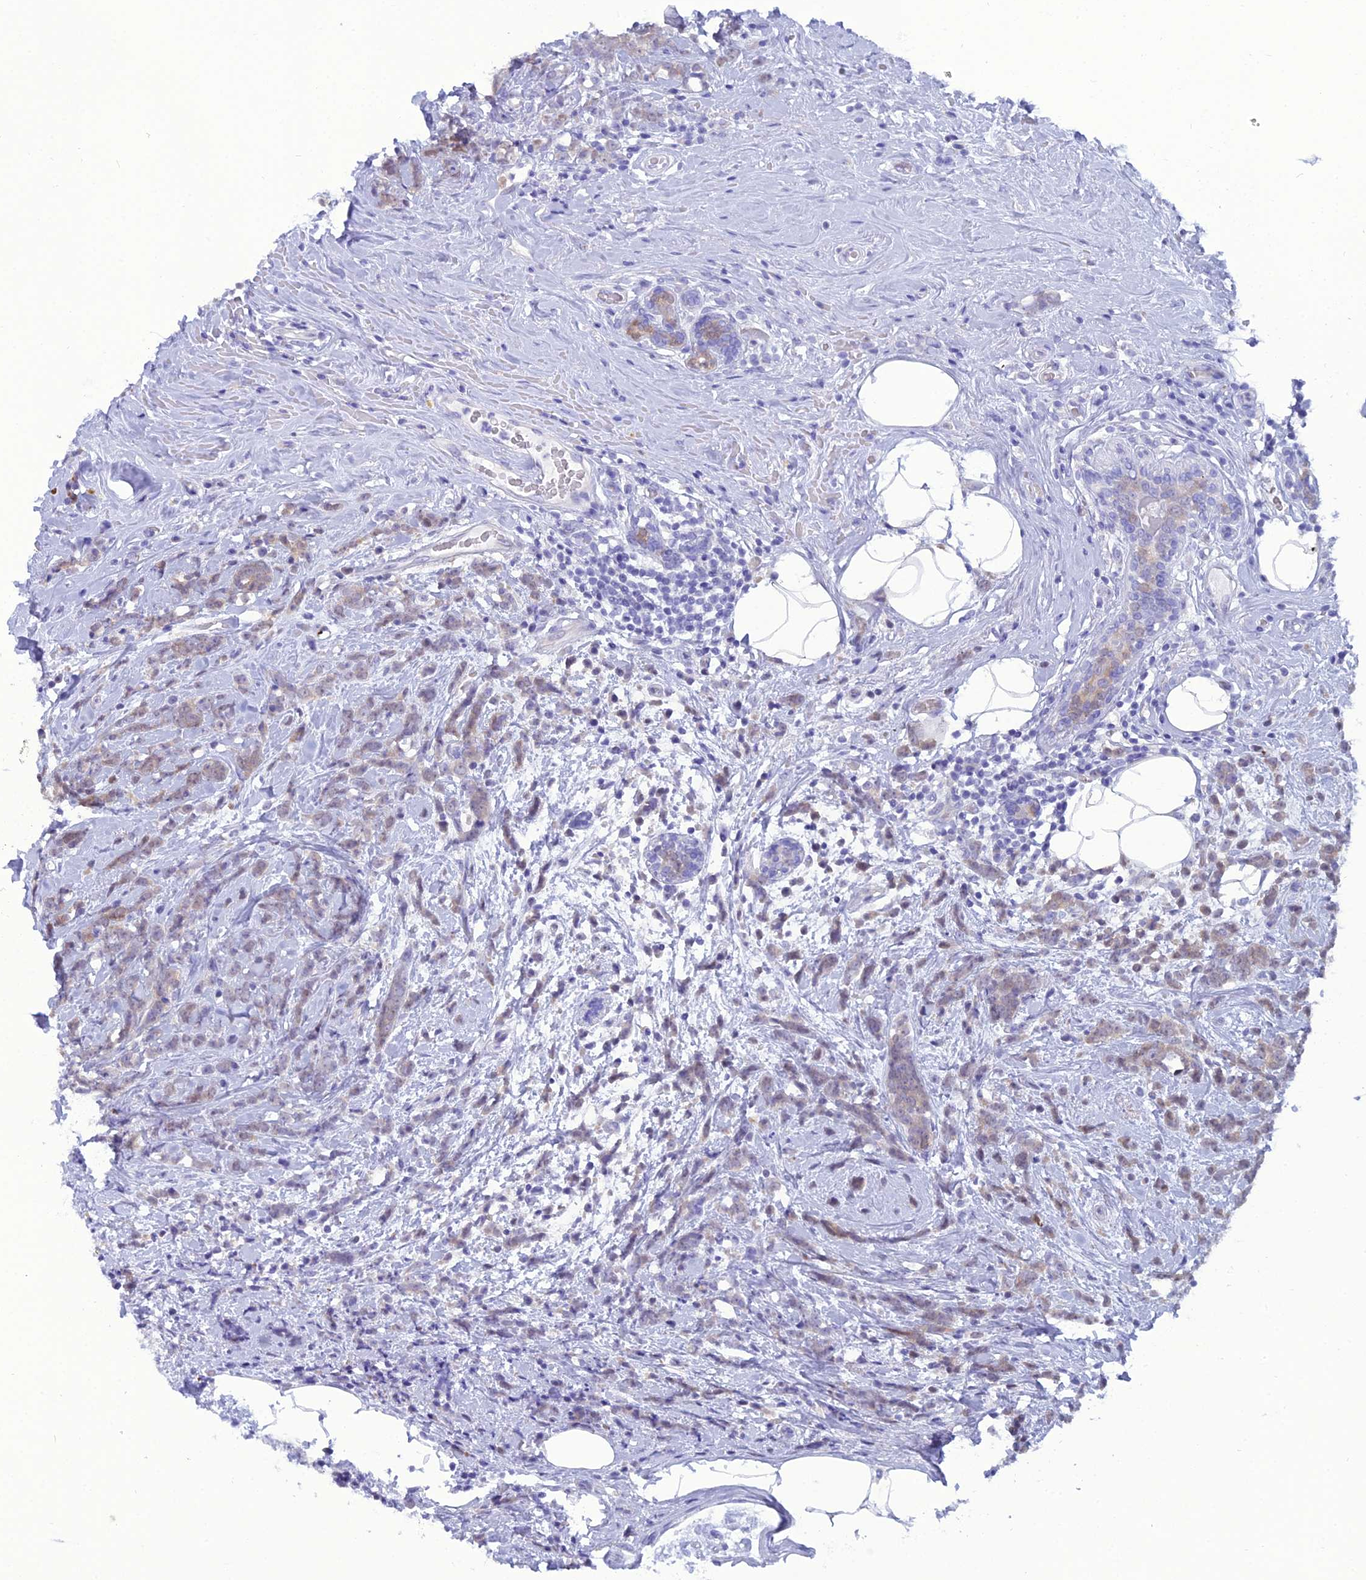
{"staining": {"intensity": "weak", "quantity": "25%-75%", "location": "cytoplasmic/membranous"}, "tissue": "breast cancer", "cell_type": "Tumor cells", "image_type": "cancer", "snomed": [{"axis": "morphology", "description": "Lobular carcinoma"}, {"axis": "topography", "description": "Breast"}], "caption": "The photomicrograph demonstrates immunohistochemical staining of breast cancer (lobular carcinoma). There is weak cytoplasmic/membranous expression is present in about 25%-75% of tumor cells.", "gene": "GNPNAT1", "patient": {"sex": "female", "age": 58}}